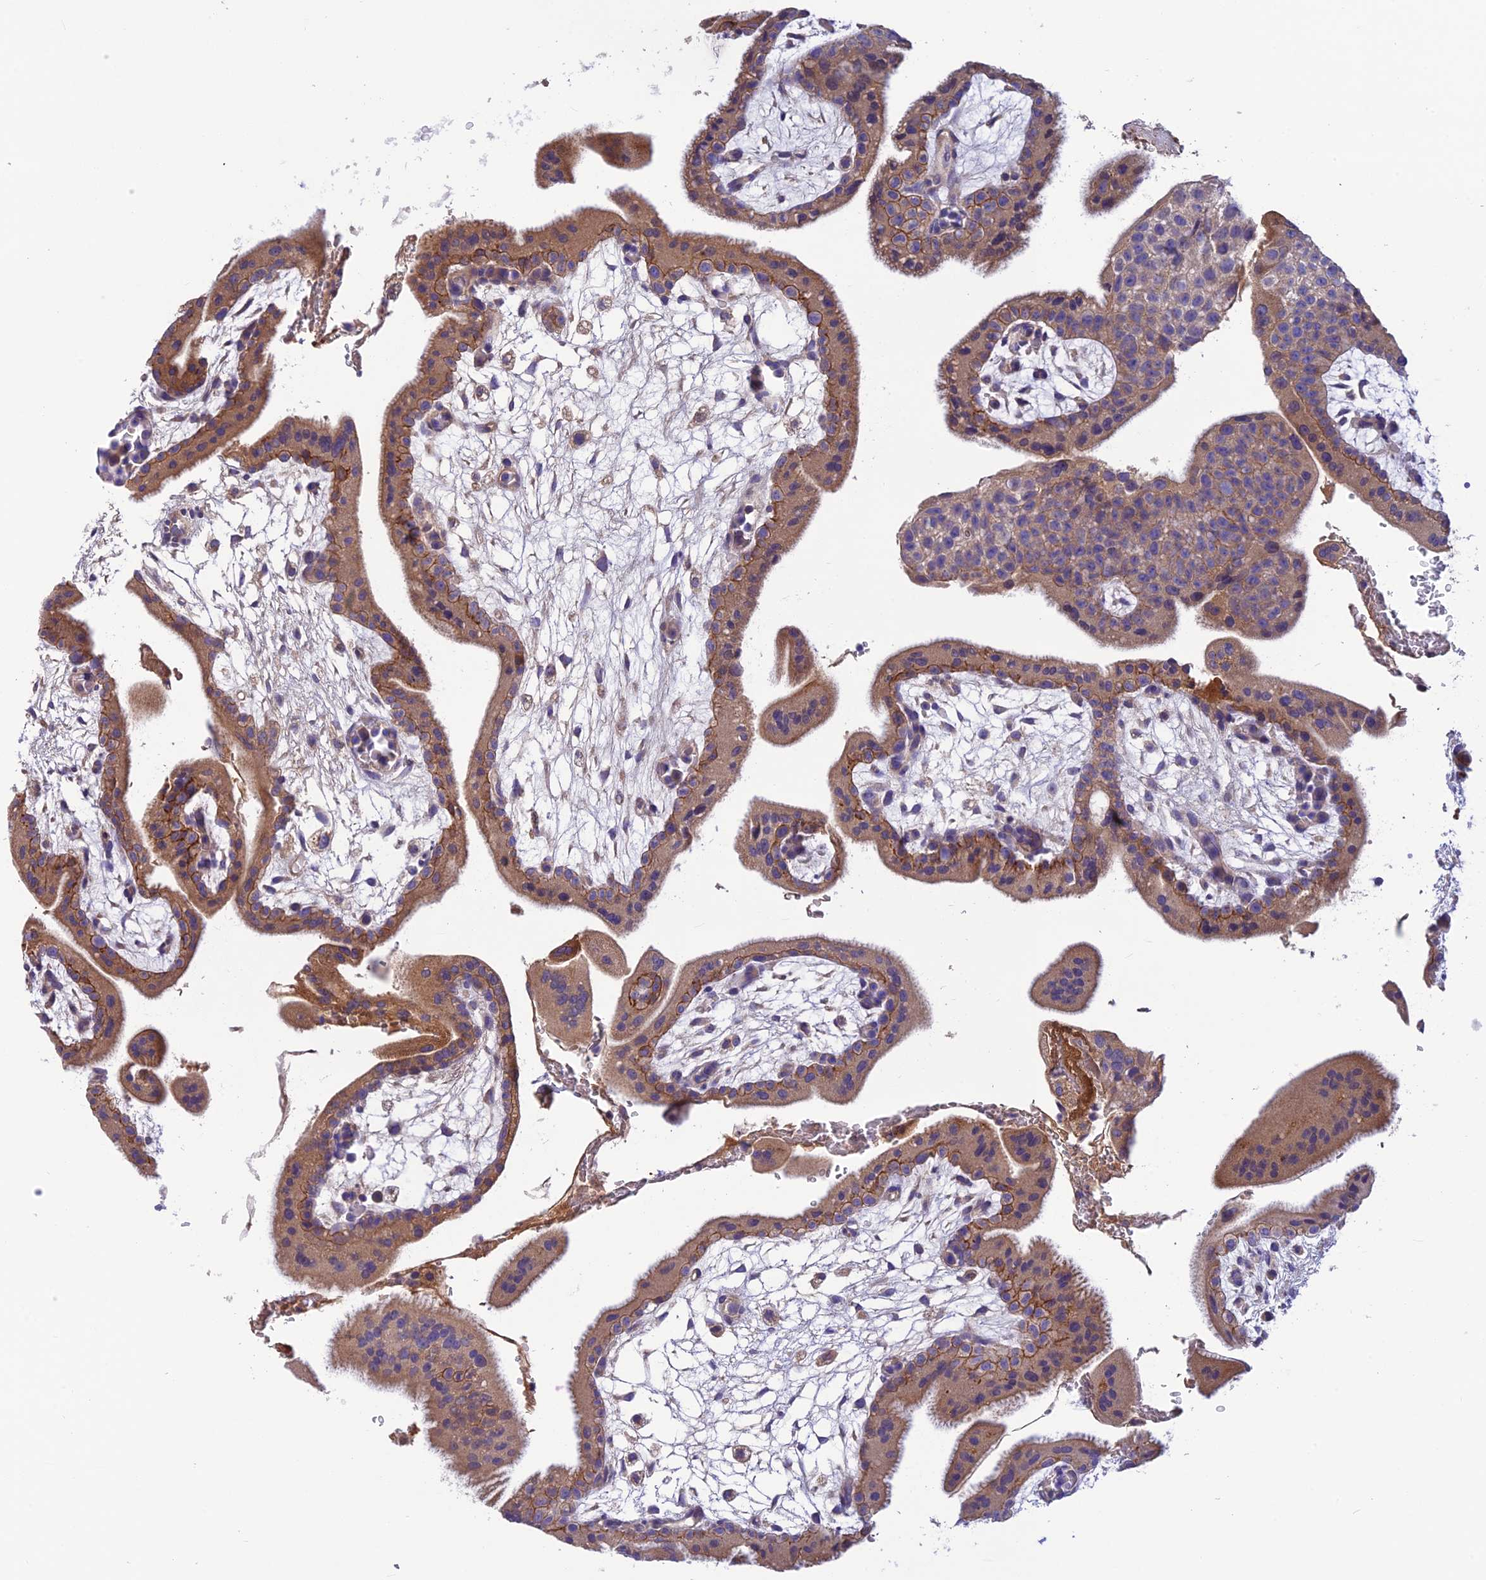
{"staining": {"intensity": "moderate", "quantity": ">75%", "location": "cytoplasmic/membranous"}, "tissue": "placenta", "cell_type": "Decidual cells", "image_type": "normal", "snomed": [{"axis": "morphology", "description": "Normal tissue, NOS"}, {"axis": "topography", "description": "Placenta"}], "caption": "A micrograph showing moderate cytoplasmic/membranous staining in approximately >75% of decidual cells in unremarkable placenta, as visualized by brown immunohistochemical staining.", "gene": "PZP", "patient": {"sex": "female", "age": 35}}